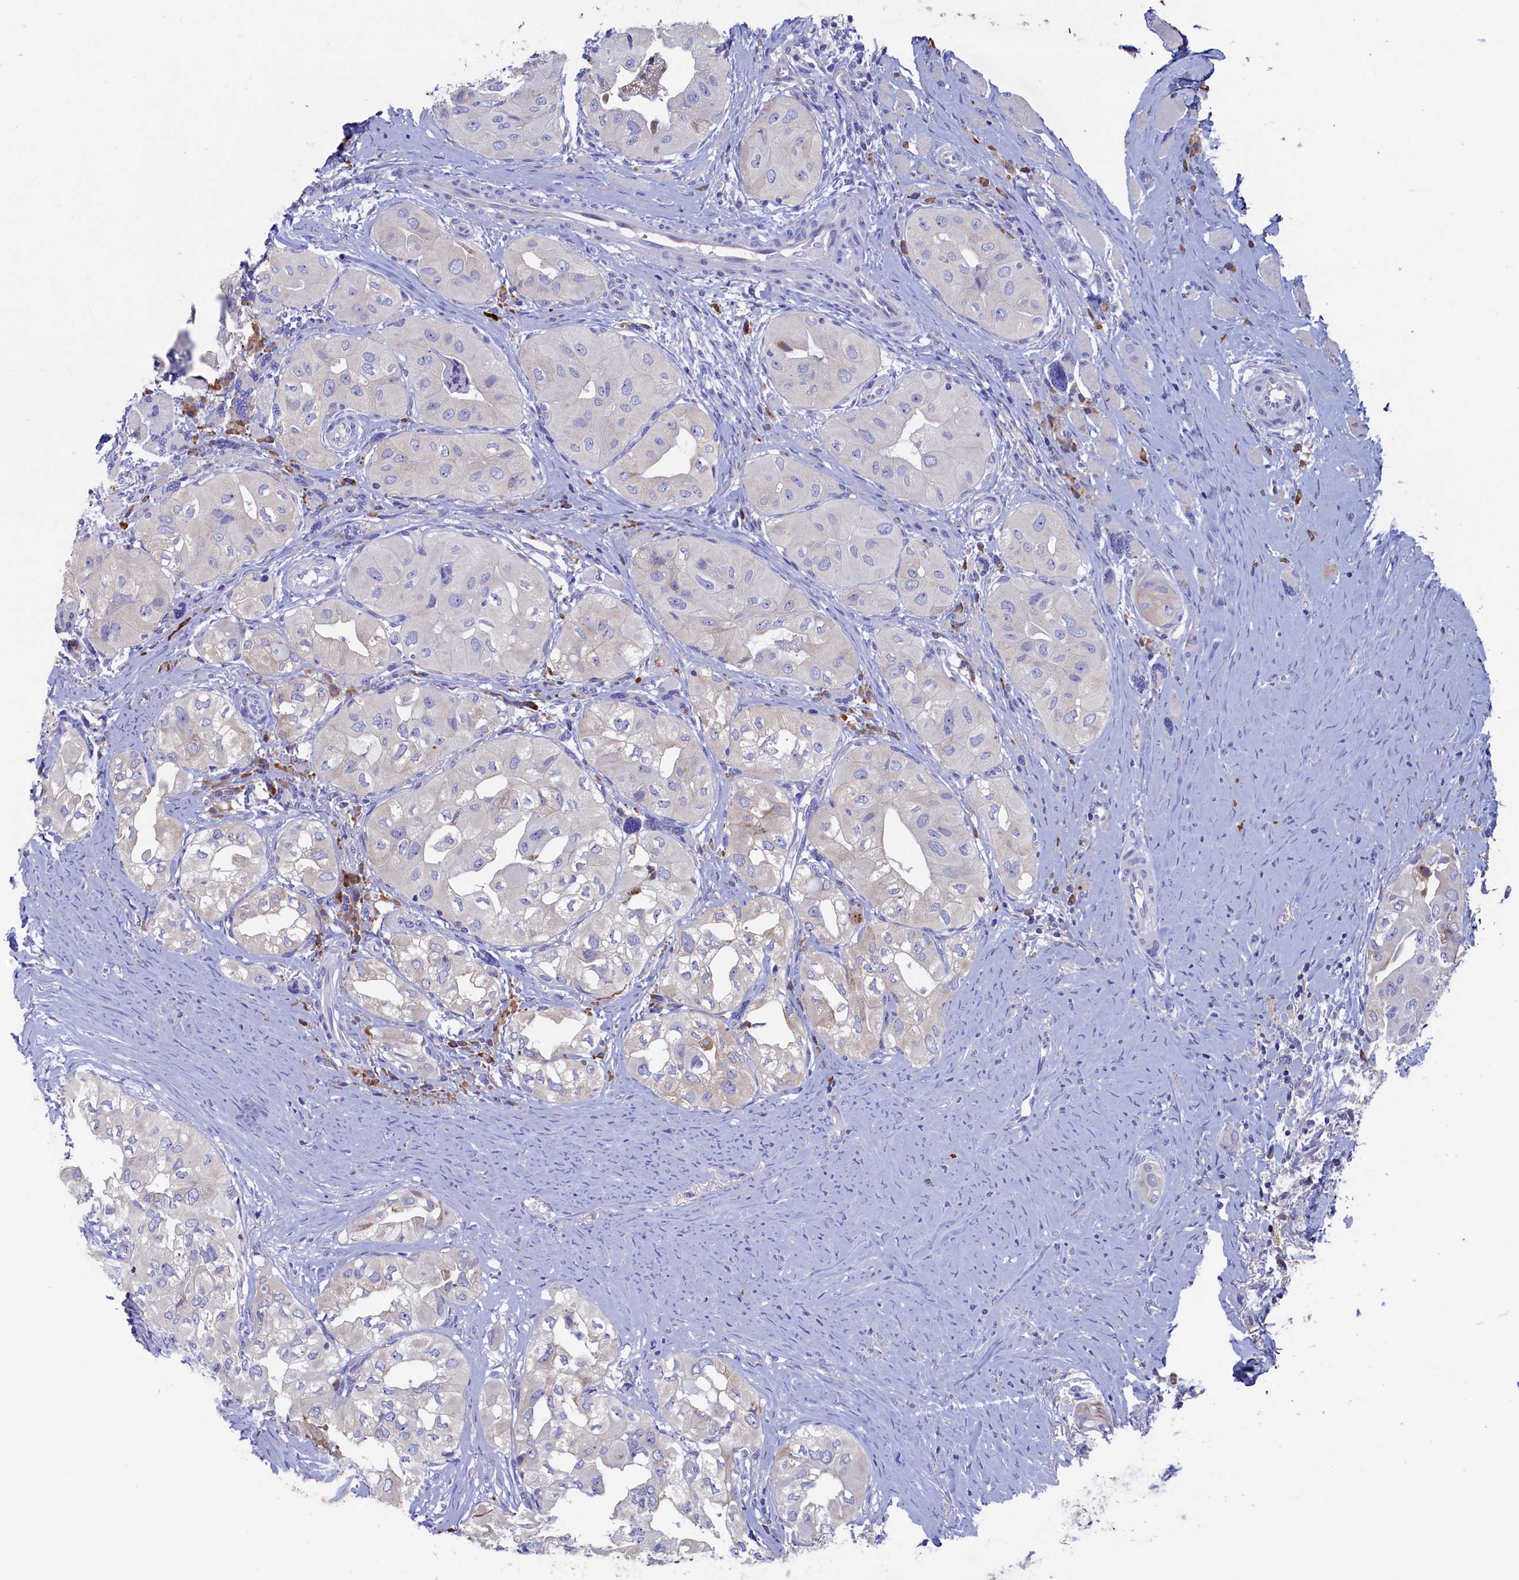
{"staining": {"intensity": "weak", "quantity": "<25%", "location": "cytoplasmic/membranous"}, "tissue": "thyroid cancer", "cell_type": "Tumor cells", "image_type": "cancer", "snomed": [{"axis": "morphology", "description": "Papillary adenocarcinoma, NOS"}, {"axis": "topography", "description": "Thyroid gland"}], "caption": "Protein analysis of thyroid papillary adenocarcinoma exhibits no significant positivity in tumor cells.", "gene": "CBLIF", "patient": {"sex": "female", "age": 59}}